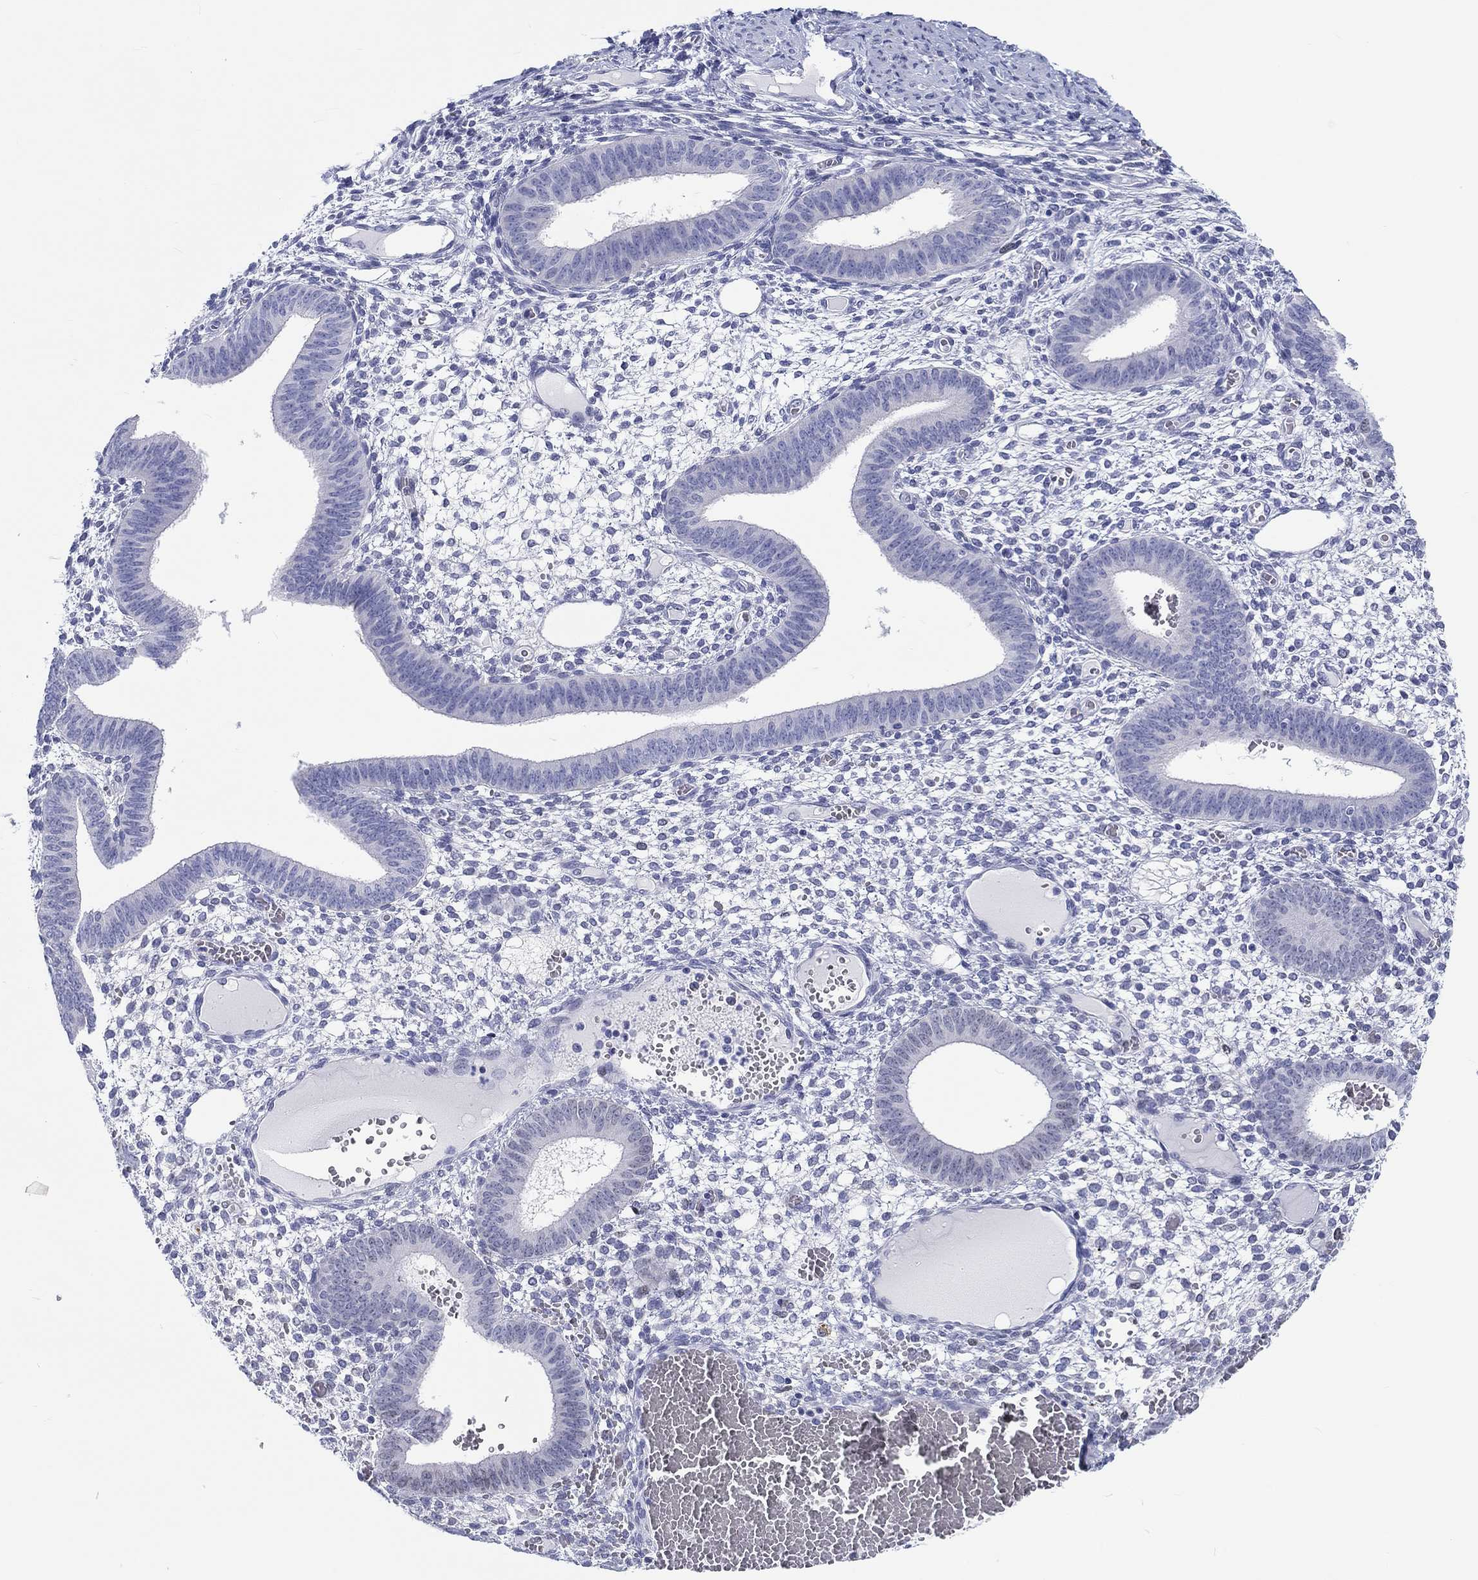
{"staining": {"intensity": "negative", "quantity": "none", "location": "none"}, "tissue": "endometrium", "cell_type": "Cells in endometrial stroma", "image_type": "normal", "snomed": [{"axis": "morphology", "description": "Normal tissue, NOS"}, {"axis": "topography", "description": "Endometrium"}], "caption": "The photomicrograph displays no significant positivity in cells in endometrial stroma of endometrium.", "gene": "H1", "patient": {"sex": "female", "age": 42}}